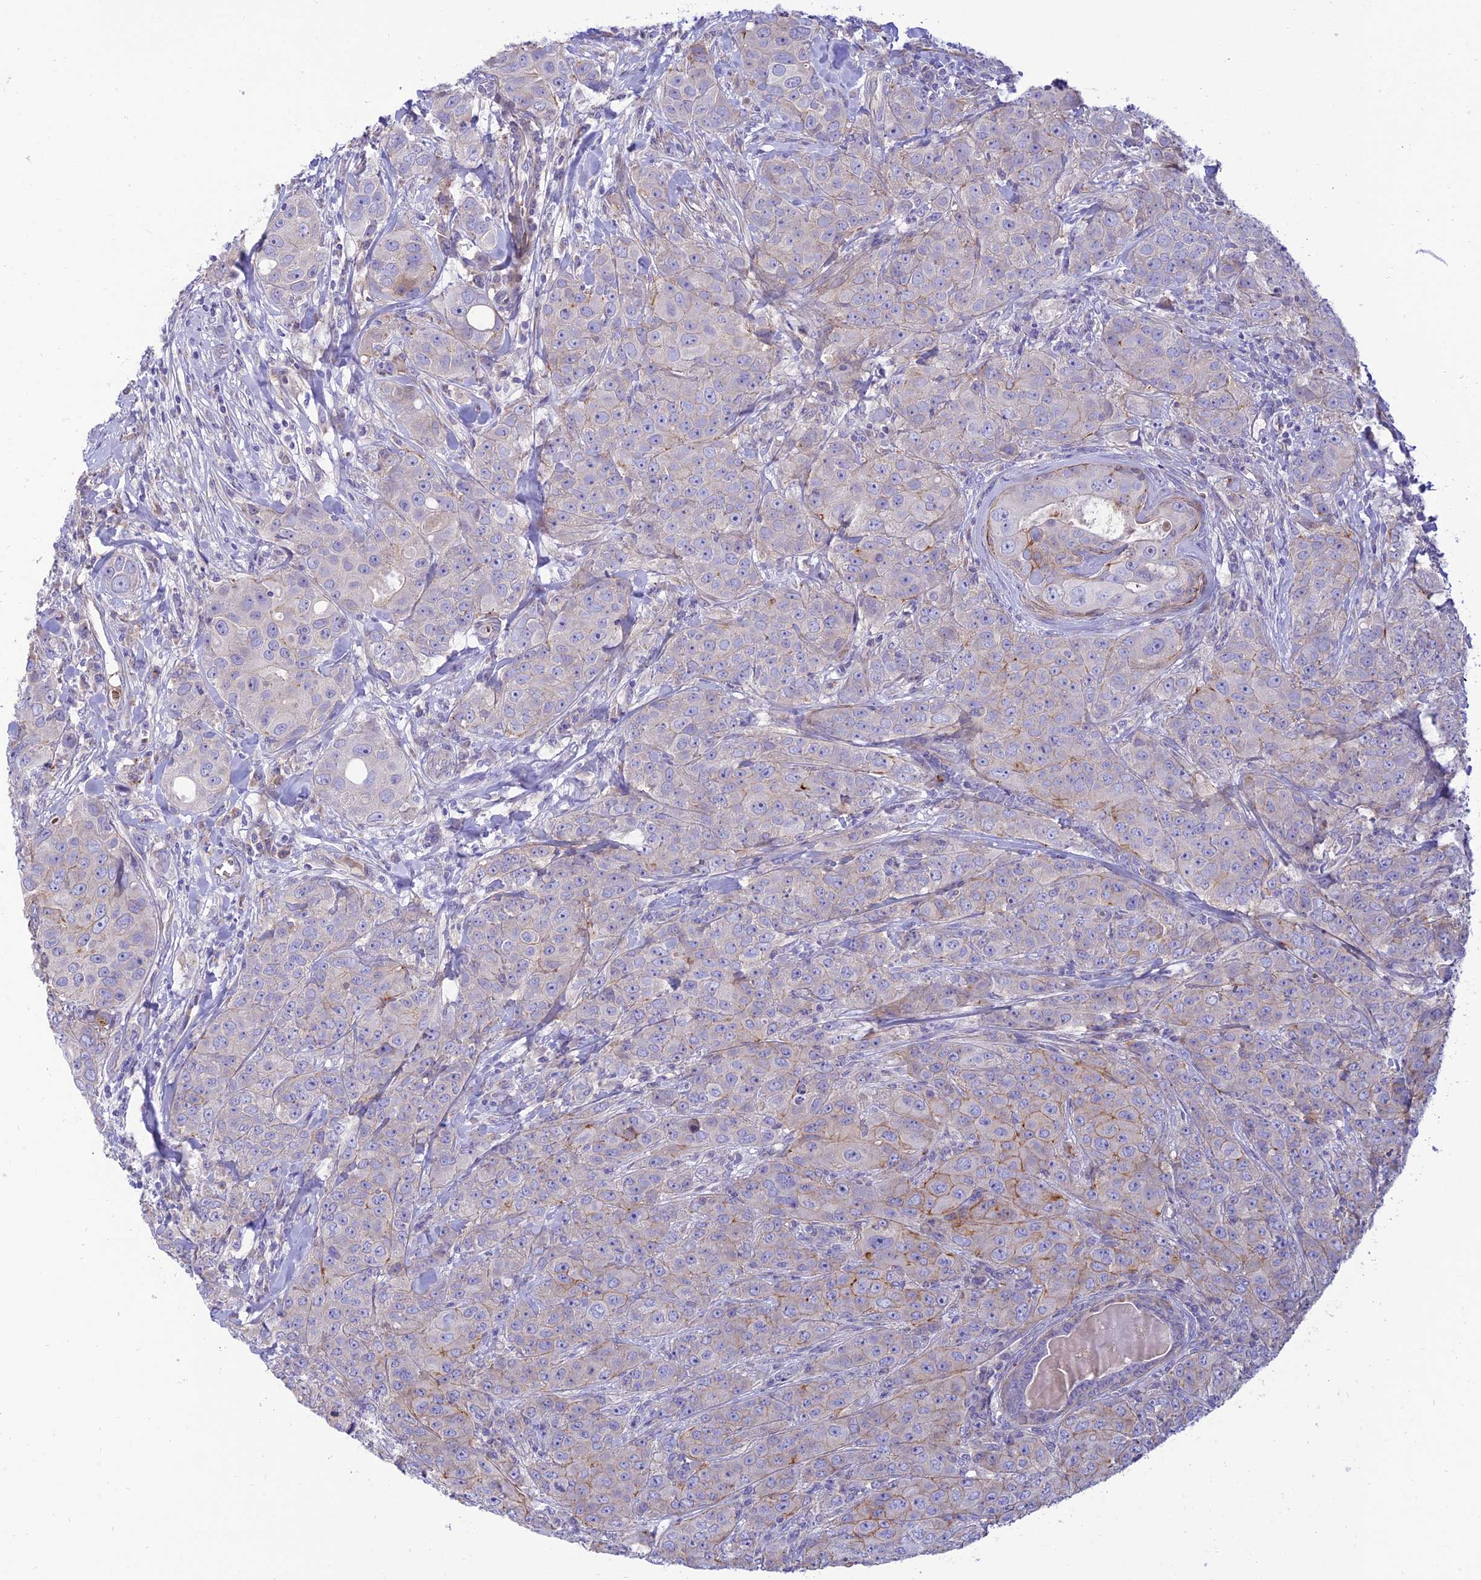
{"staining": {"intensity": "moderate", "quantity": "<25%", "location": "cytoplasmic/membranous"}, "tissue": "breast cancer", "cell_type": "Tumor cells", "image_type": "cancer", "snomed": [{"axis": "morphology", "description": "Duct carcinoma"}, {"axis": "topography", "description": "Breast"}], "caption": "Breast infiltrating ductal carcinoma stained with a brown dye shows moderate cytoplasmic/membranous positive staining in approximately <25% of tumor cells.", "gene": "CCDC157", "patient": {"sex": "female", "age": 43}}